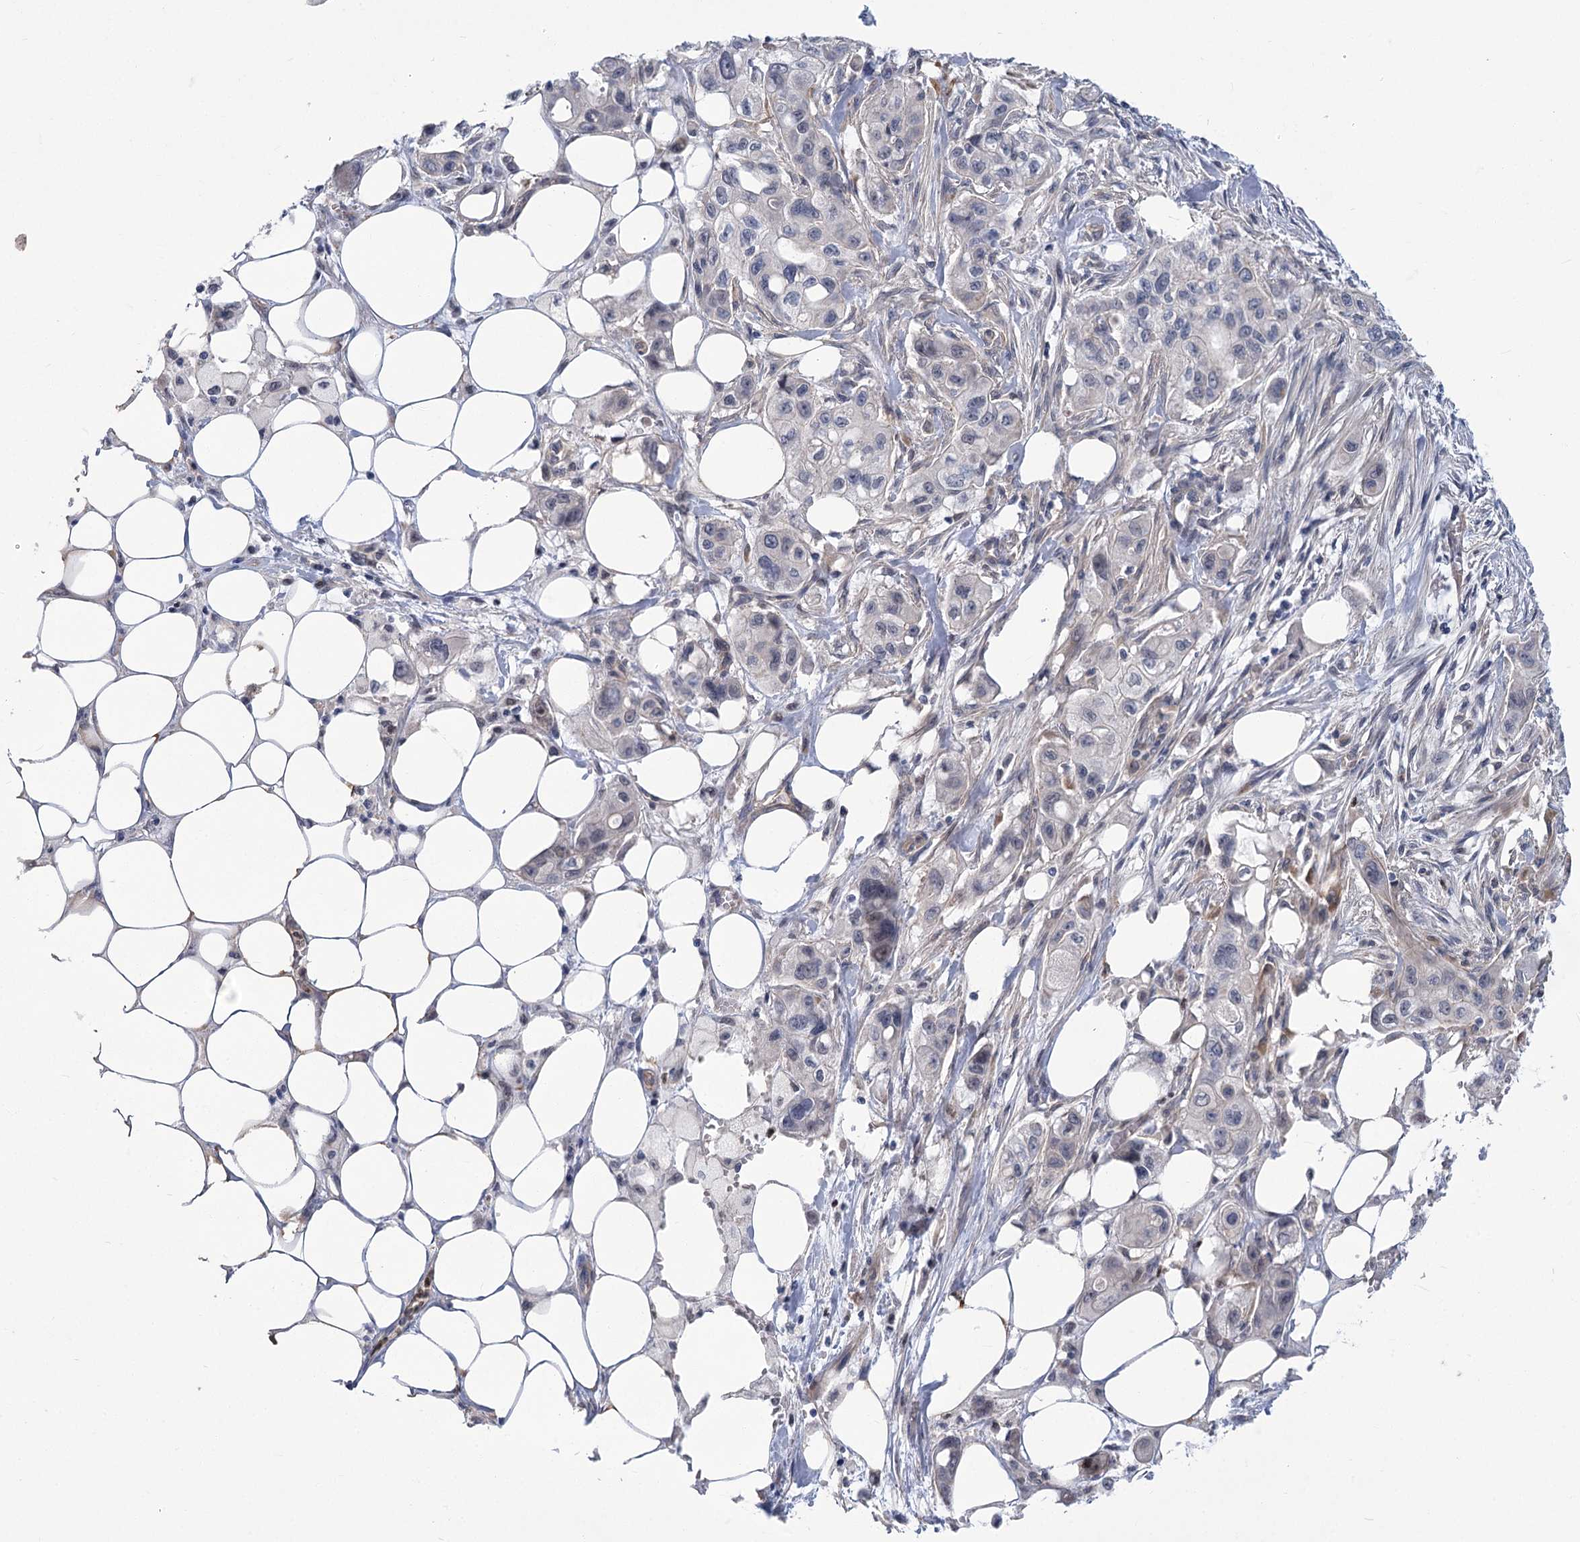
{"staining": {"intensity": "moderate", "quantity": "<25%", "location": "cytoplasmic/membranous"}, "tissue": "pancreatic cancer", "cell_type": "Tumor cells", "image_type": "cancer", "snomed": [{"axis": "morphology", "description": "Adenocarcinoma, NOS"}, {"axis": "topography", "description": "Pancreas"}], "caption": "Immunohistochemistry (IHC) of adenocarcinoma (pancreatic) displays low levels of moderate cytoplasmic/membranous positivity in approximately <25% of tumor cells. (DAB IHC, brown staining for protein, blue staining for nuclei).", "gene": "THAP6", "patient": {"sex": "male", "age": 75}}